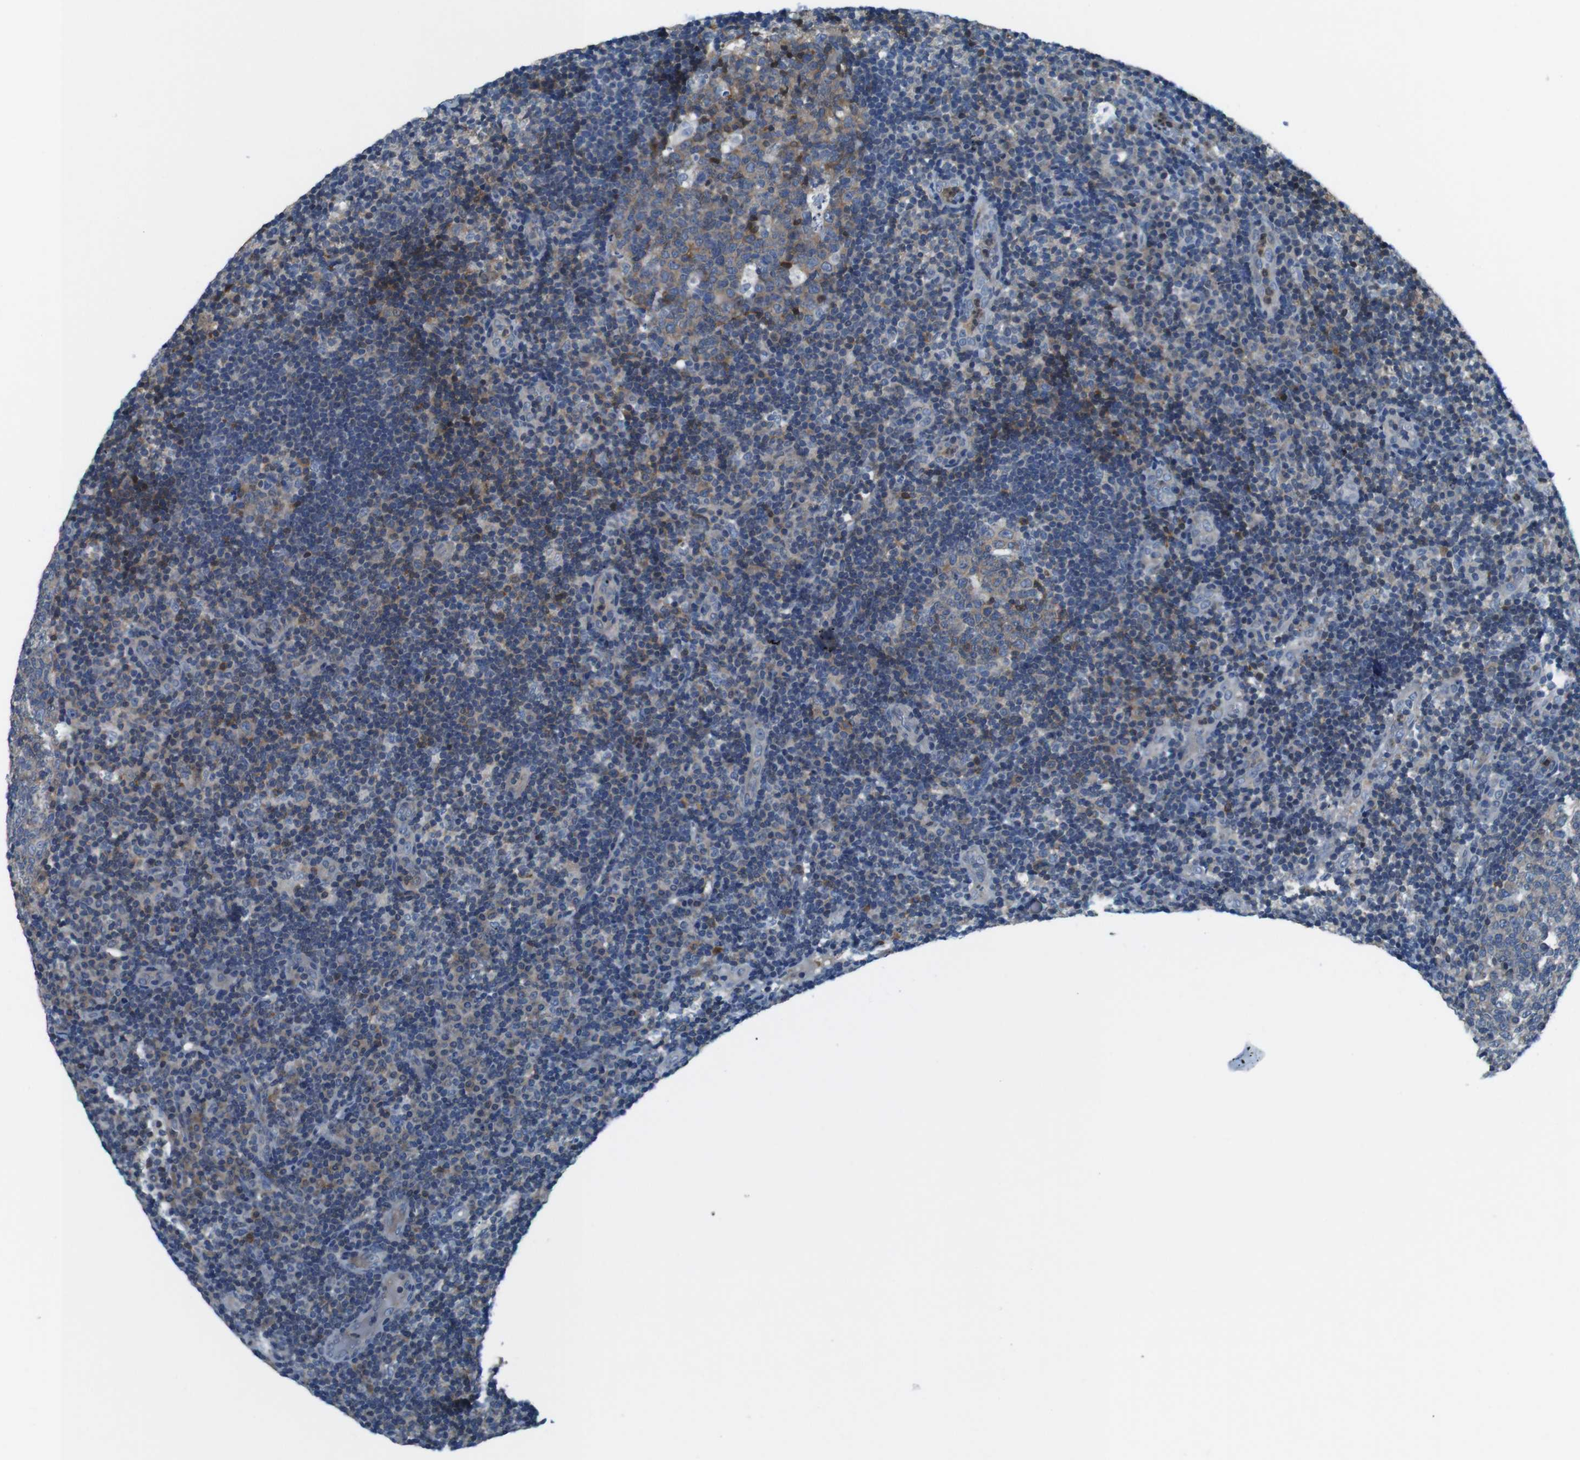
{"staining": {"intensity": "moderate", "quantity": "25%-75%", "location": "cytoplasmic/membranous"}, "tissue": "tonsil", "cell_type": "Germinal center cells", "image_type": "normal", "snomed": [{"axis": "morphology", "description": "Normal tissue, NOS"}, {"axis": "topography", "description": "Tonsil"}], "caption": "Immunohistochemical staining of normal human tonsil demonstrates medium levels of moderate cytoplasmic/membranous positivity in about 25%-75% of germinal center cells. The staining was performed using DAB (3,3'-diaminobenzidine) to visualize the protein expression in brown, while the nuclei were stained in blue with hematoxylin (Magnification: 20x).", "gene": "NANOS2", "patient": {"sex": "female", "age": 40}}